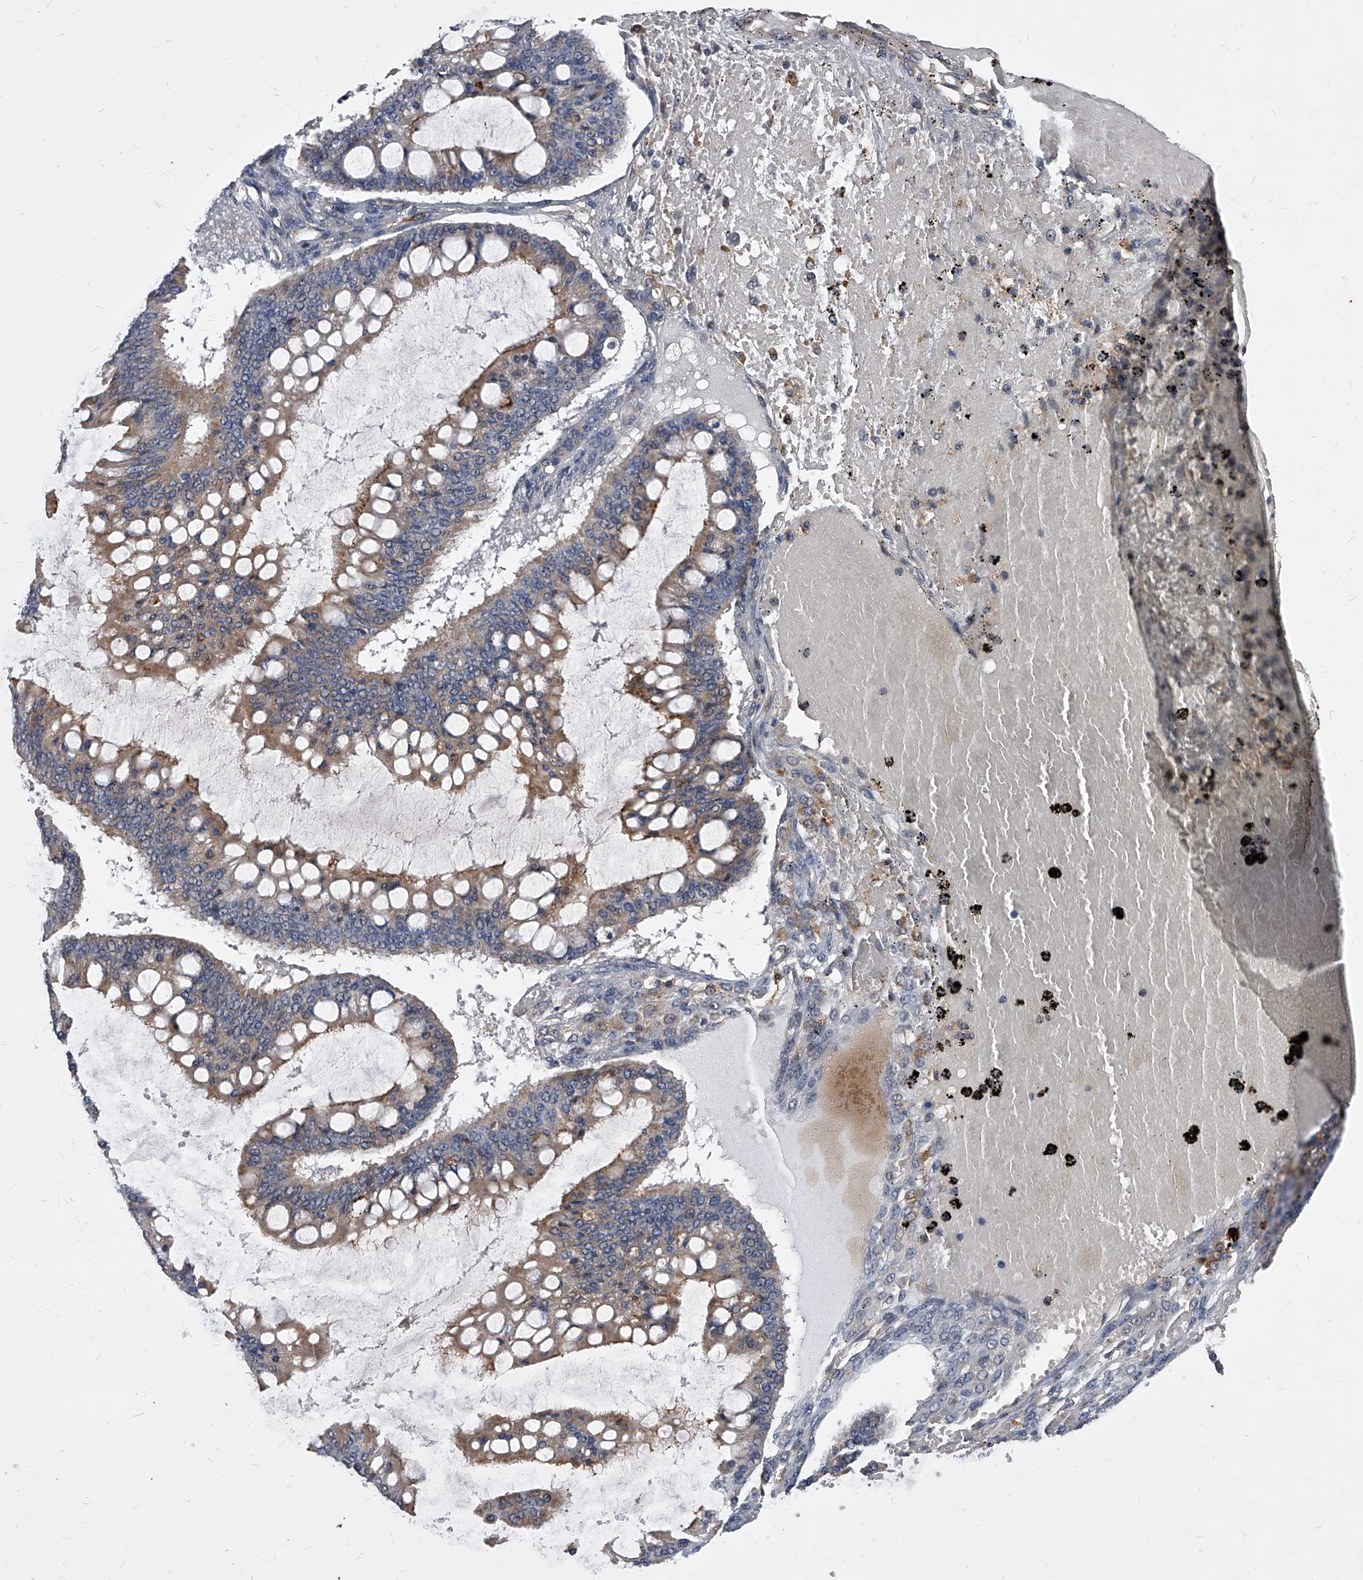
{"staining": {"intensity": "moderate", "quantity": ">75%", "location": "cytoplasmic/membranous"}, "tissue": "ovarian cancer", "cell_type": "Tumor cells", "image_type": "cancer", "snomed": [{"axis": "morphology", "description": "Cystadenocarcinoma, mucinous, NOS"}, {"axis": "topography", "description": "Ovary"}], "caption": "Protein staining exhibits moderate cytoplasmic/membranous expression in approximately >75% of tumor cells in ovarian cancer (mucinous cystadenocarcinoma).", "gene": "SOBP", "patient": {"sex": "female", "age": 73}}